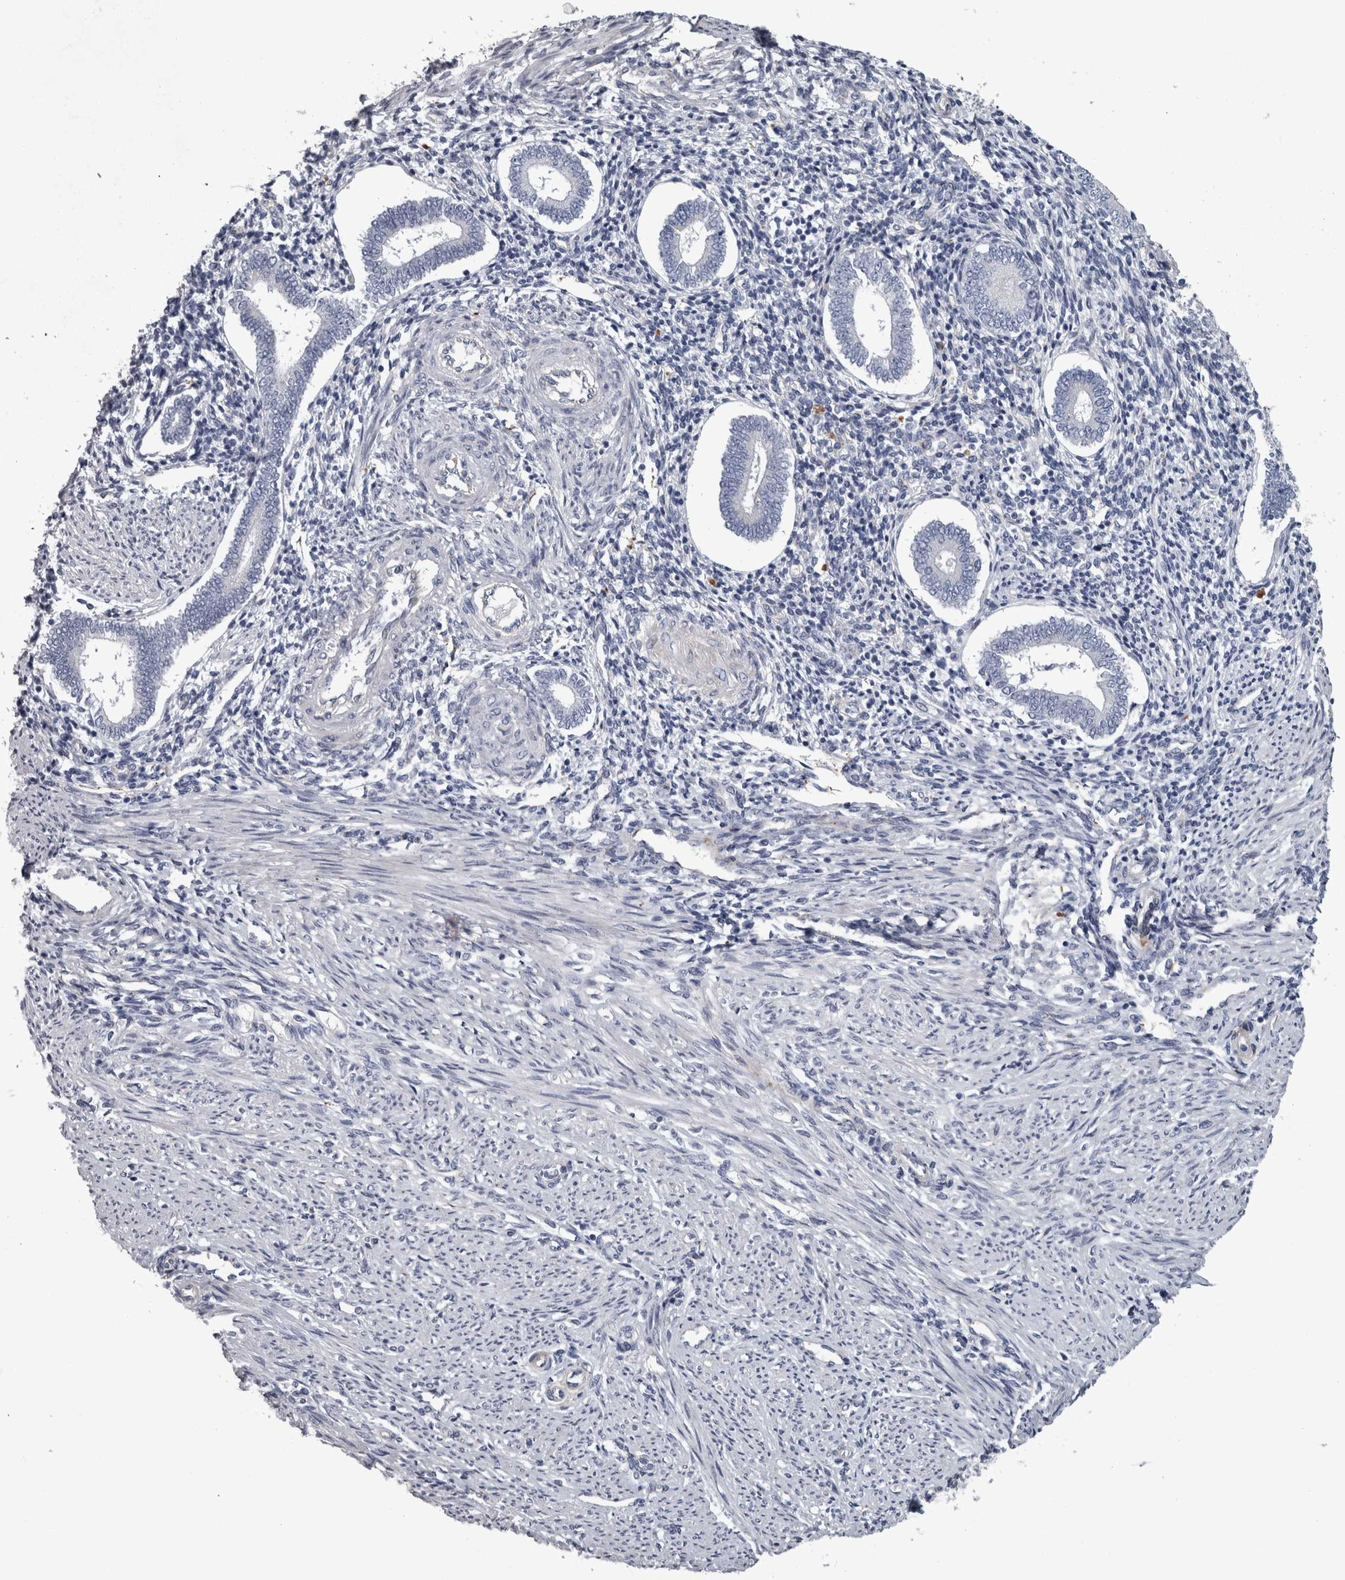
{"staining": {"intensity": "negative", "quantity": "none", "location": "none"}, "tissue": "endometrium", "cell_type": "Cells in endometrial stroma", "image_type": "normal", "snomed": [{"axis": "morphology", "description": "Normal tissue, NOS"}, {"axis": "topography", "description": "Endometrium"}], "caption": "The immunohistochemistry (IHC) image has no significant positivity in cells in endometrial stroma of endometrium.", "gene": "DPP7", "patient": {"sex": "female", "age": 42}}